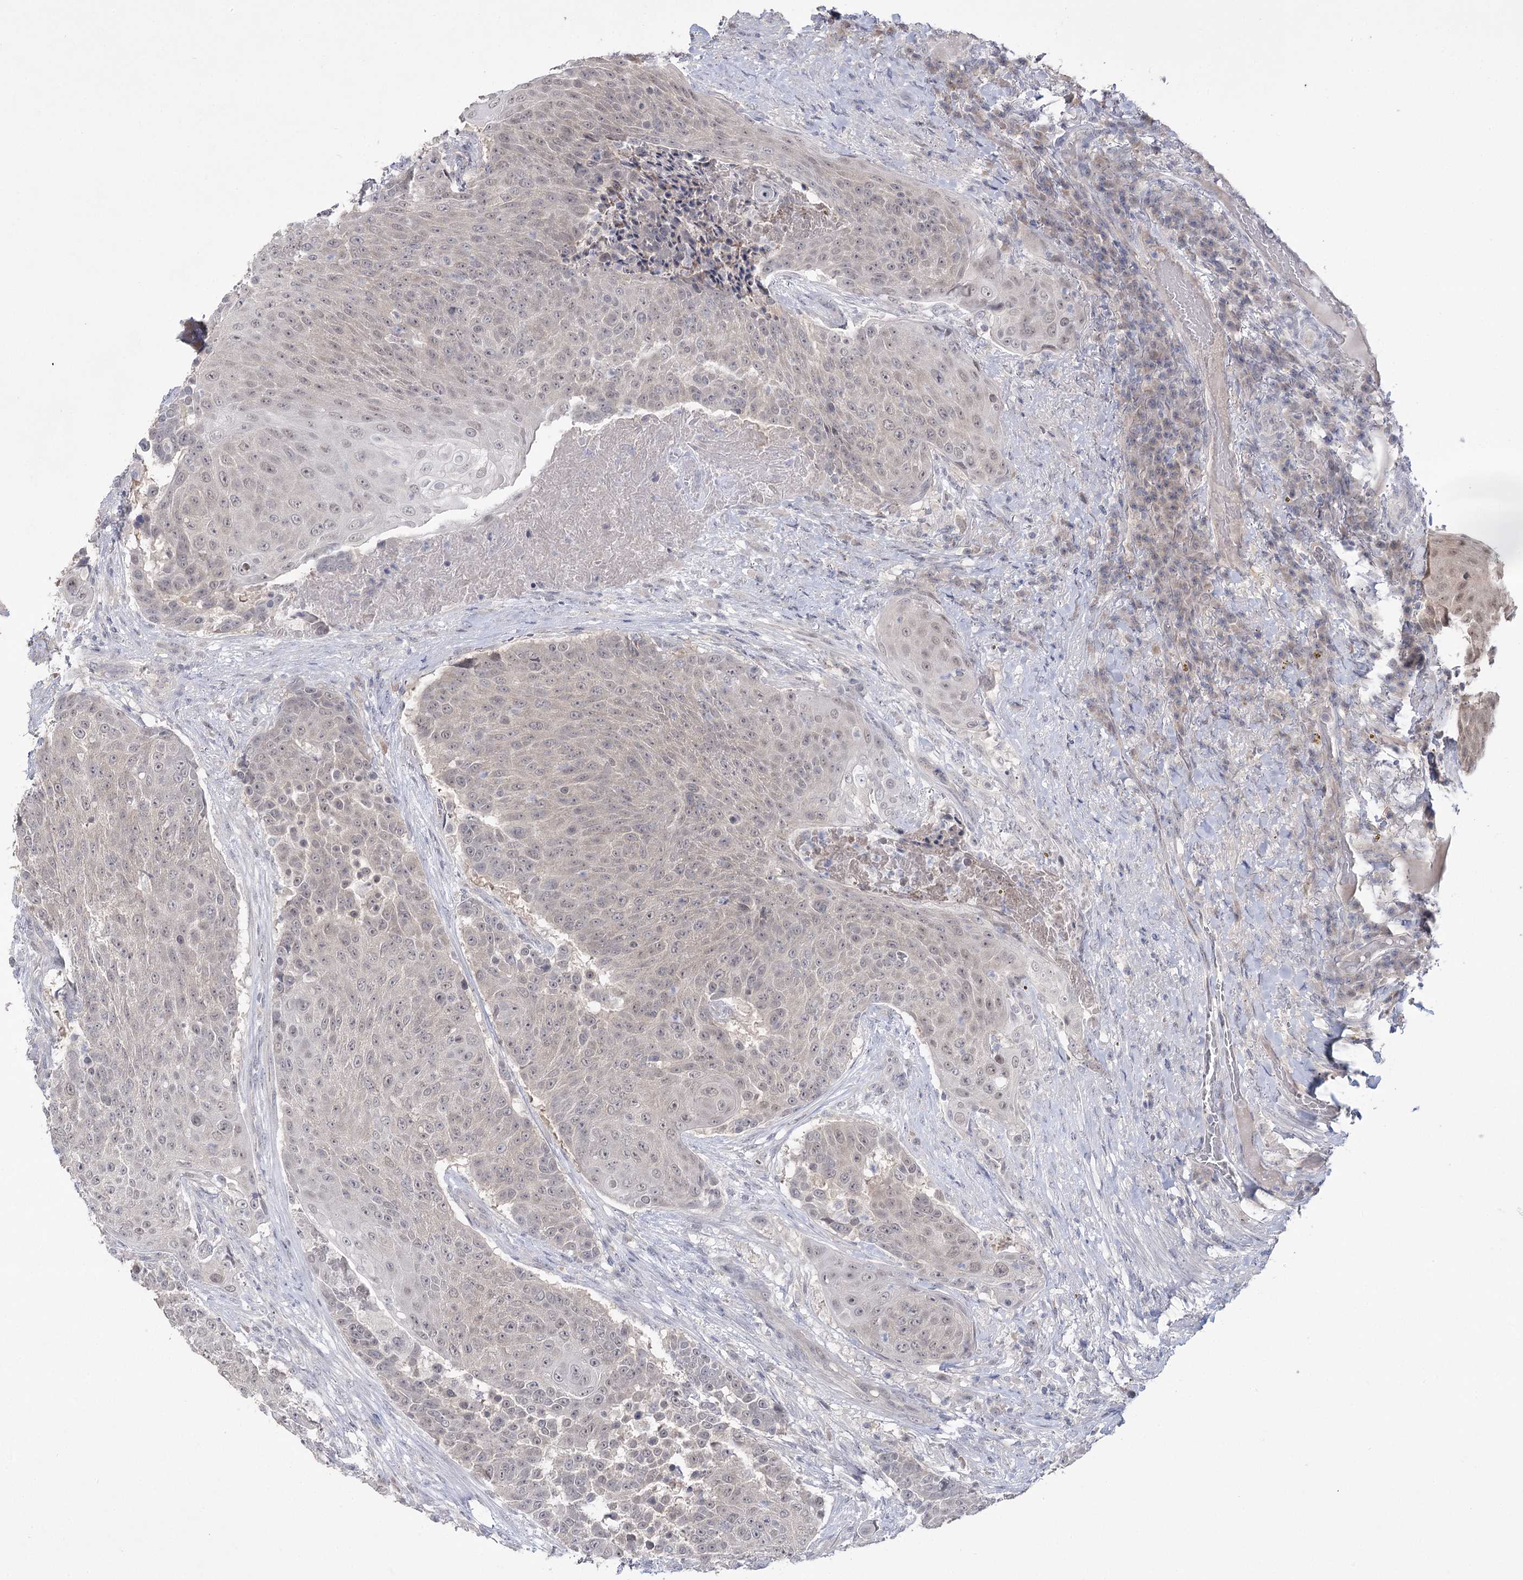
{"staining": {"intensity": "negative", "quantity": "none", "location": "none"}, "tissue": "urothelial cancer", "cell_type": "Tumor cells", "image_type": "cancer", "snomed": [{"axis": "morphology", "description": "Urothelial carcinoma, High grade"}, {"axis": "topography", "description": "Urinary bladder"}], "caption": "This is a photomicrograph of immunohistochemistry (IHC) staining of urothelial cancer, which shows no expression in tumor cells.", "gene": "PHYHIPL", "patient": {"sex": "female", "age": 63}}